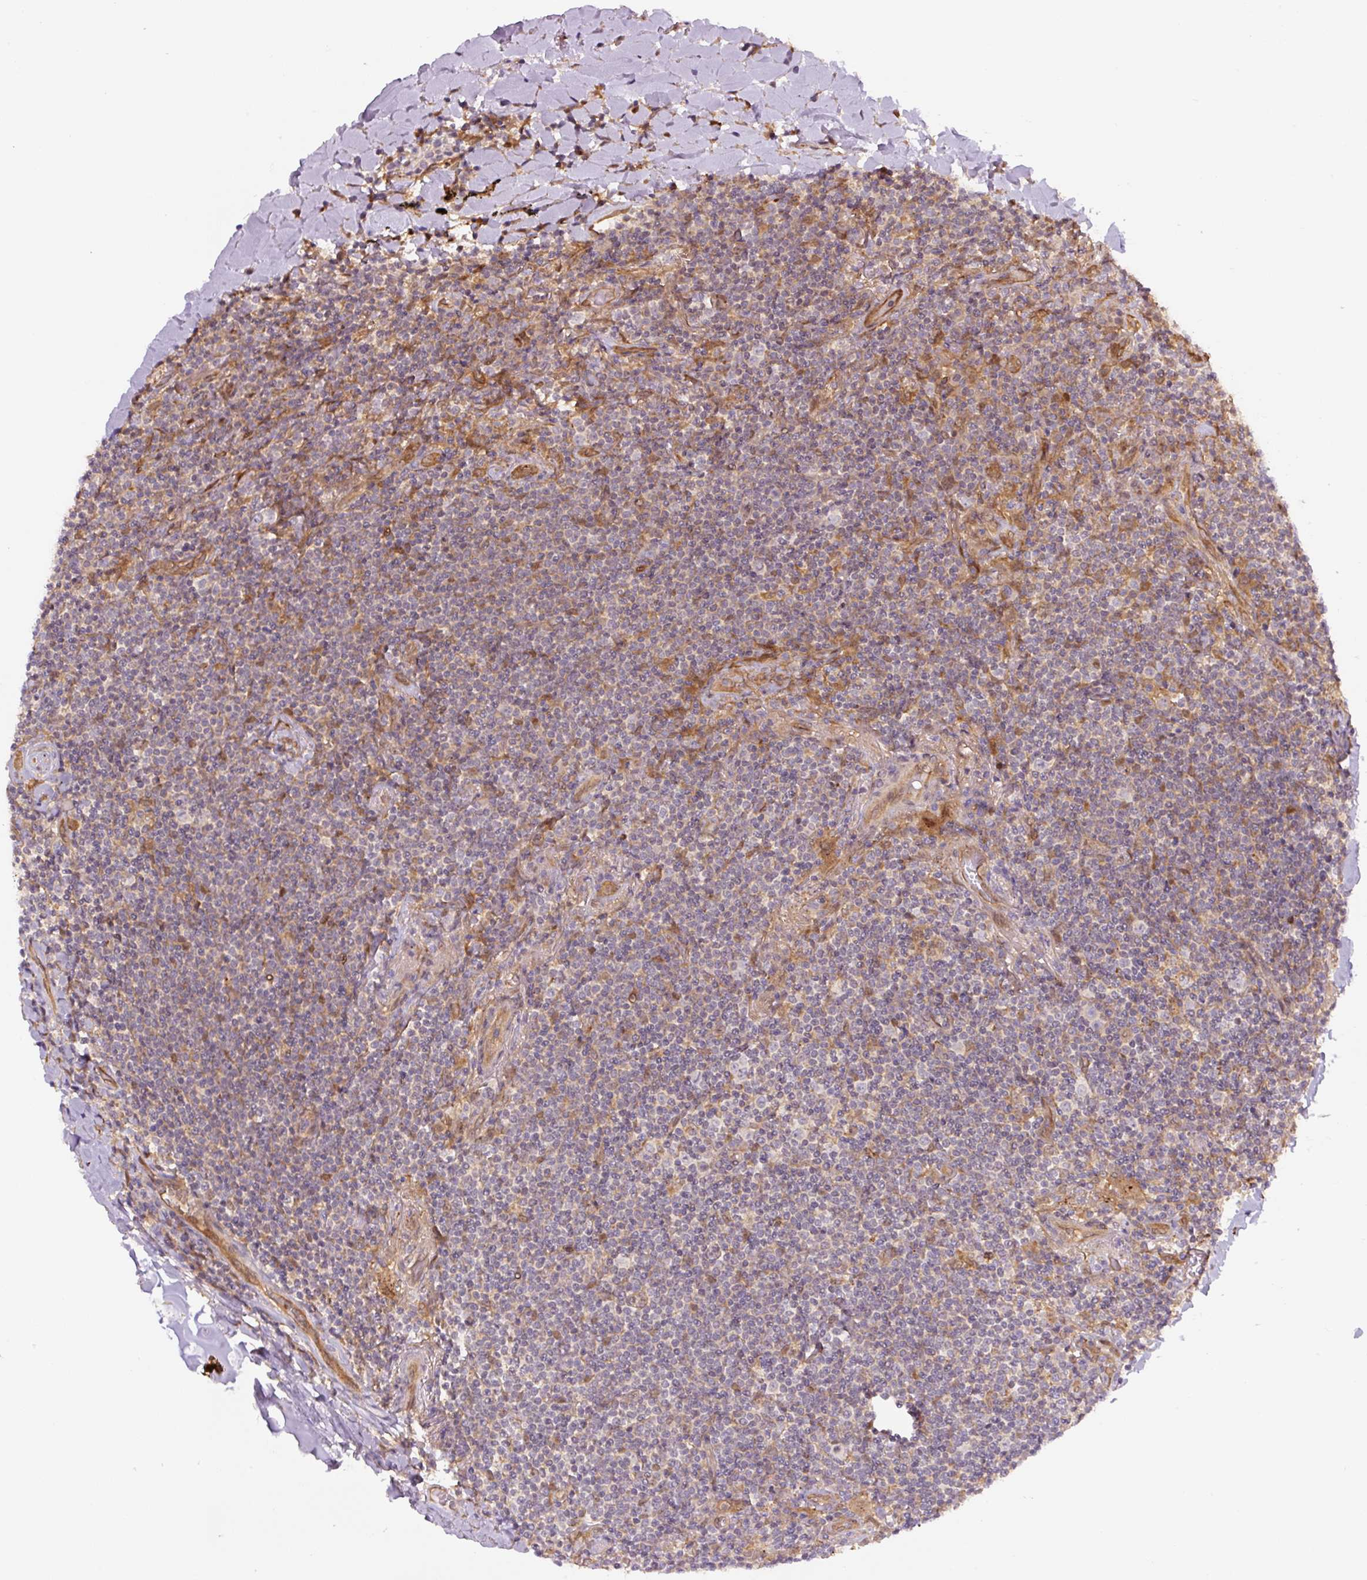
{"staining": {"intensity": "weak", "quantity": "25%-75%", "location": "cytoplasmic/membranous"}, "tissue": "lymphoma", "cell_type": "Tumor cells", "image_type": "cancer", "snomed": [{"axis": "morphology", "description": "Malignant lymphoma, non-Hodgkin's type, Low grade"}, {"axis": "topography", "description": "Lung"}], "caption": "This histopathology image displays immunohistochemistry (IHC) staining of lymphoma, with low weak cytoplasmic/membranous staining in approximately 25%-75% of tumor cells.", "gene": "ZSWIM7", "patient": {"sex": "female", "age": 71}}